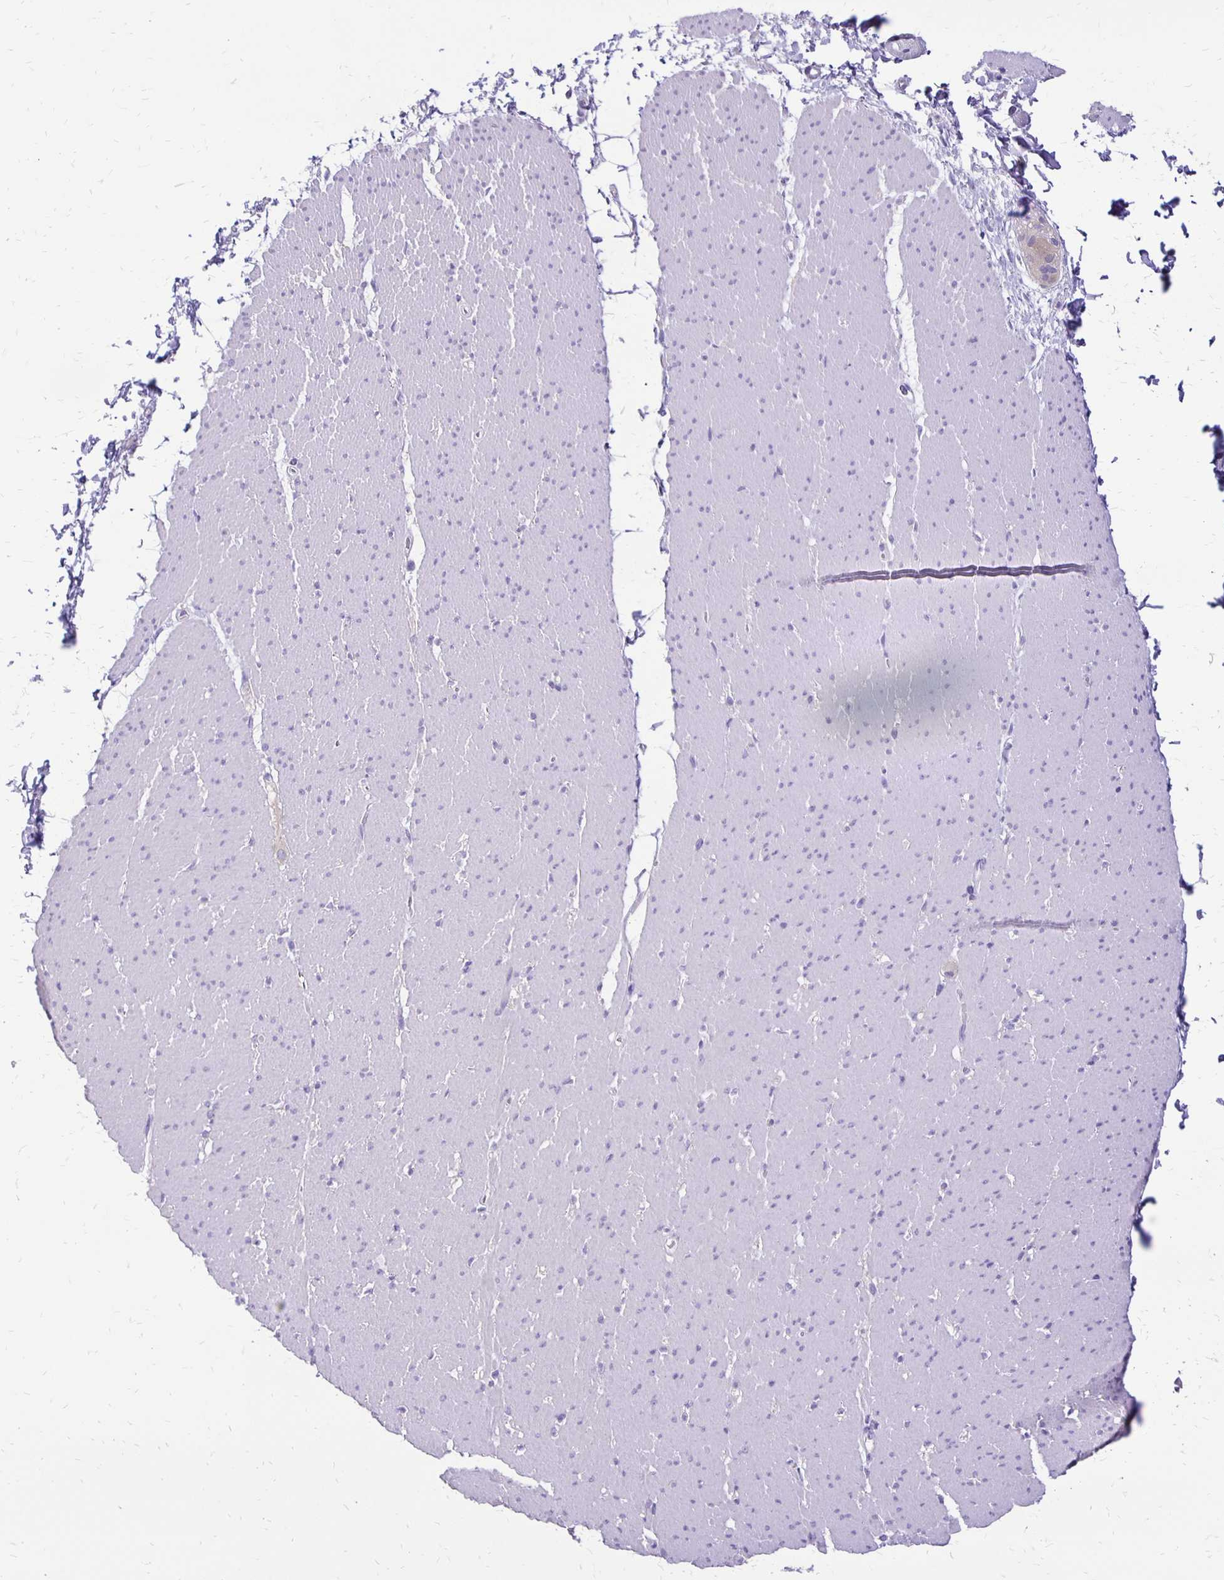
{"staining": {"intensity": "negative", "quantity": "none", "location": "none"}, "tissue": "smooth muscle", "cell_type": "Smooth muscle cells", "image_type": "normal", "snomed": [{"axis": "morphology", "description": "Normal tissue, NOS"}, {"axis": "topography", "description": "Smooth muscle"}, {"axis": "topography", "description": "Rectum"}], "caption": "The immunohistochemistry (IHC) image has no significant positivity in smooth muscle cells of smooth muscle. The staining is performed using DAB (3,3'-diaminobenzidine) brown chromogen with nuclei counter-stained in using hematoxylin.", "gene": "ANKRD45", "patient": {"sex": "male", "age": 53}}